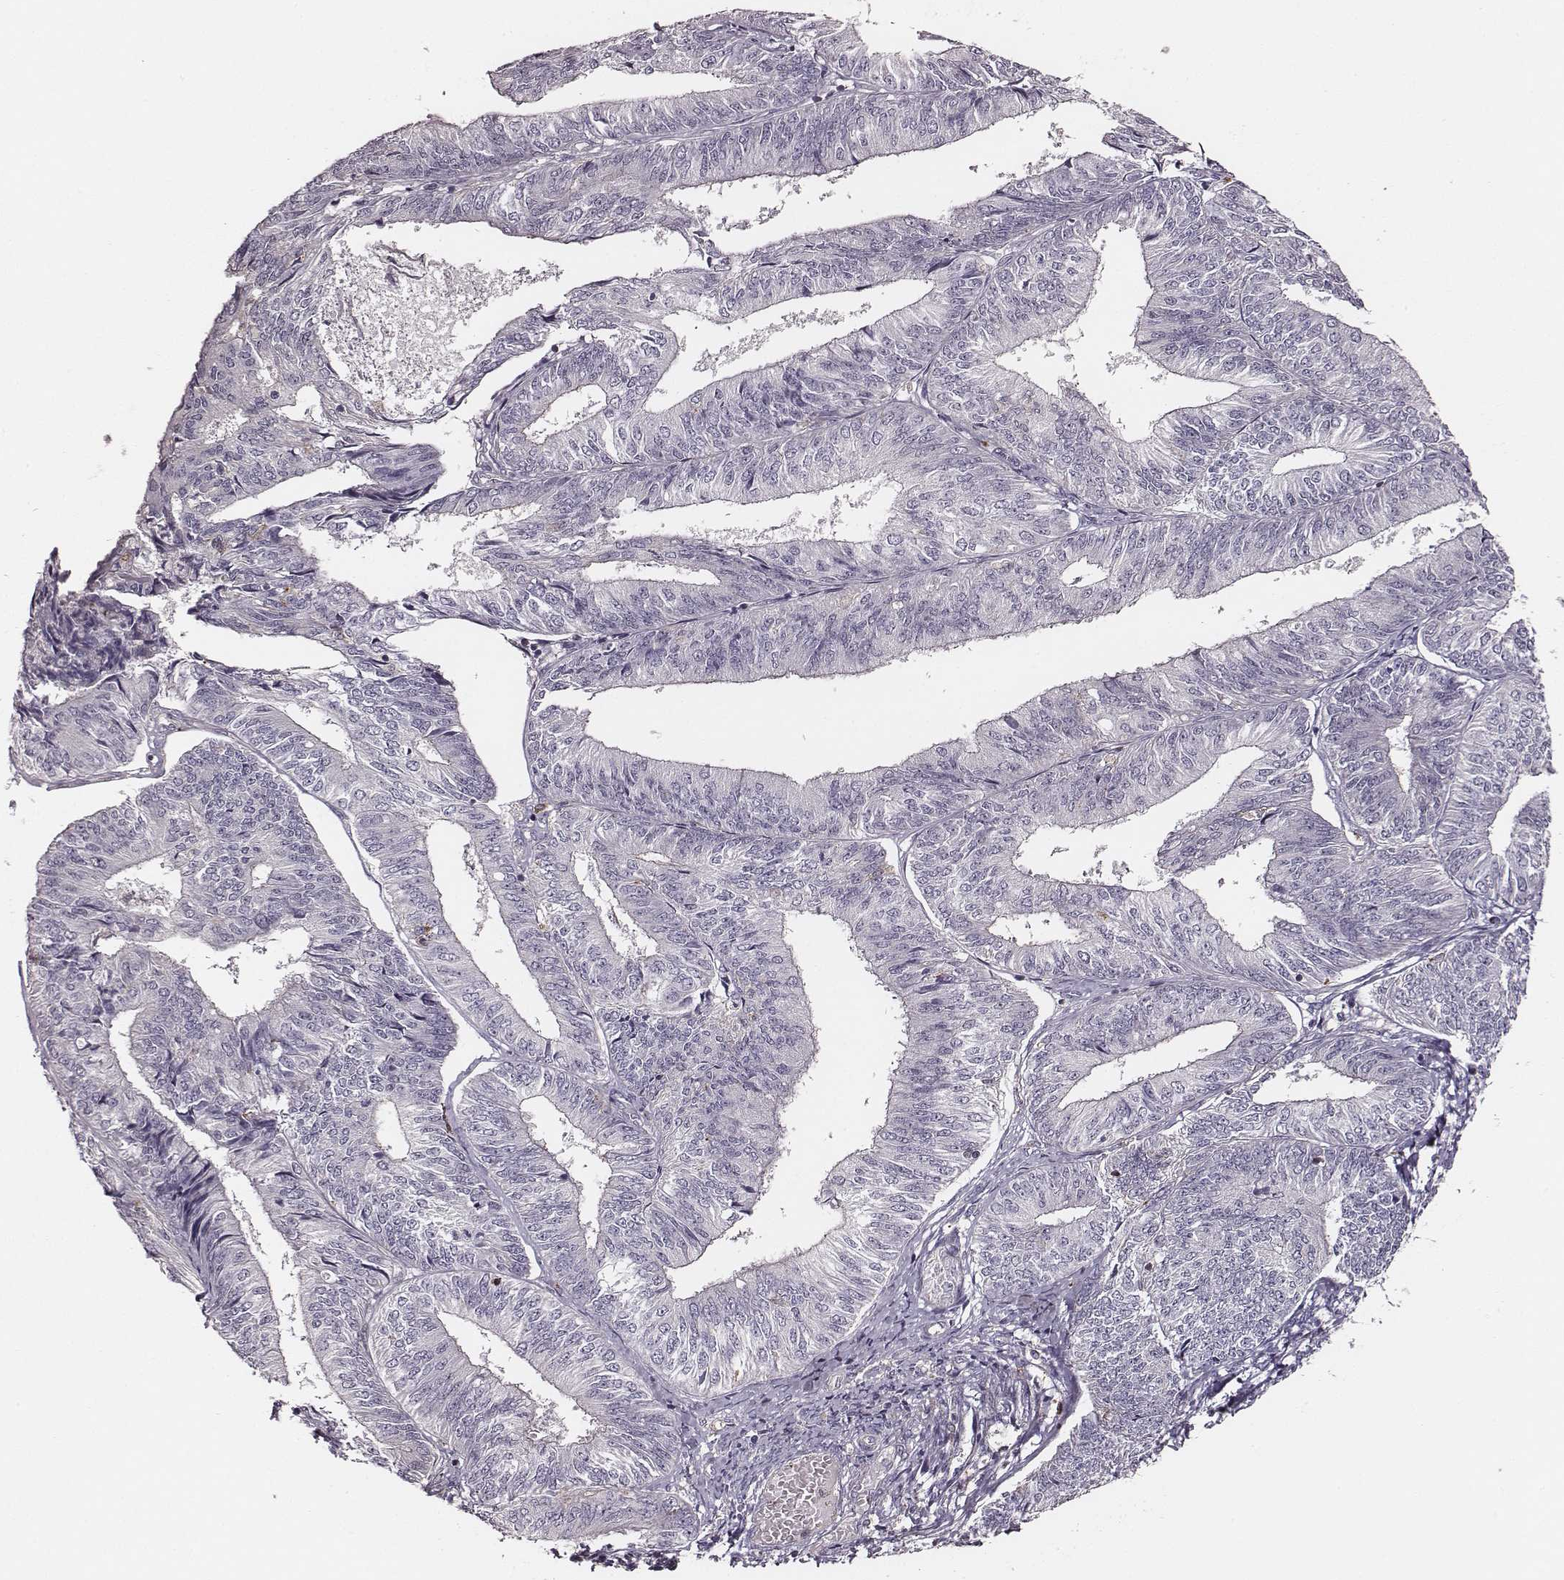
{"staining": {"intensity": "negative", "quantity": "none", "location": "none"}, "tissue": "endometrial cancer", "cell_type": "Tumor cells", "image_type": "cancer", "snomed": [{"axis": "morphology", "description": "Adenocarcinoma, NOS"}, {"axis": "topography", "description": "Endometrium"}], "caption": "Histopathology image shows no significant protein positivity in tumor cells of endometrial cancer (adenocarcinoma). (Brightfield microscopy of DAB (3,3'-diaminobenzidine) IHC at high magnification).", "gene": "ZYX", "patient": {"sex": "female", "age": 58}}